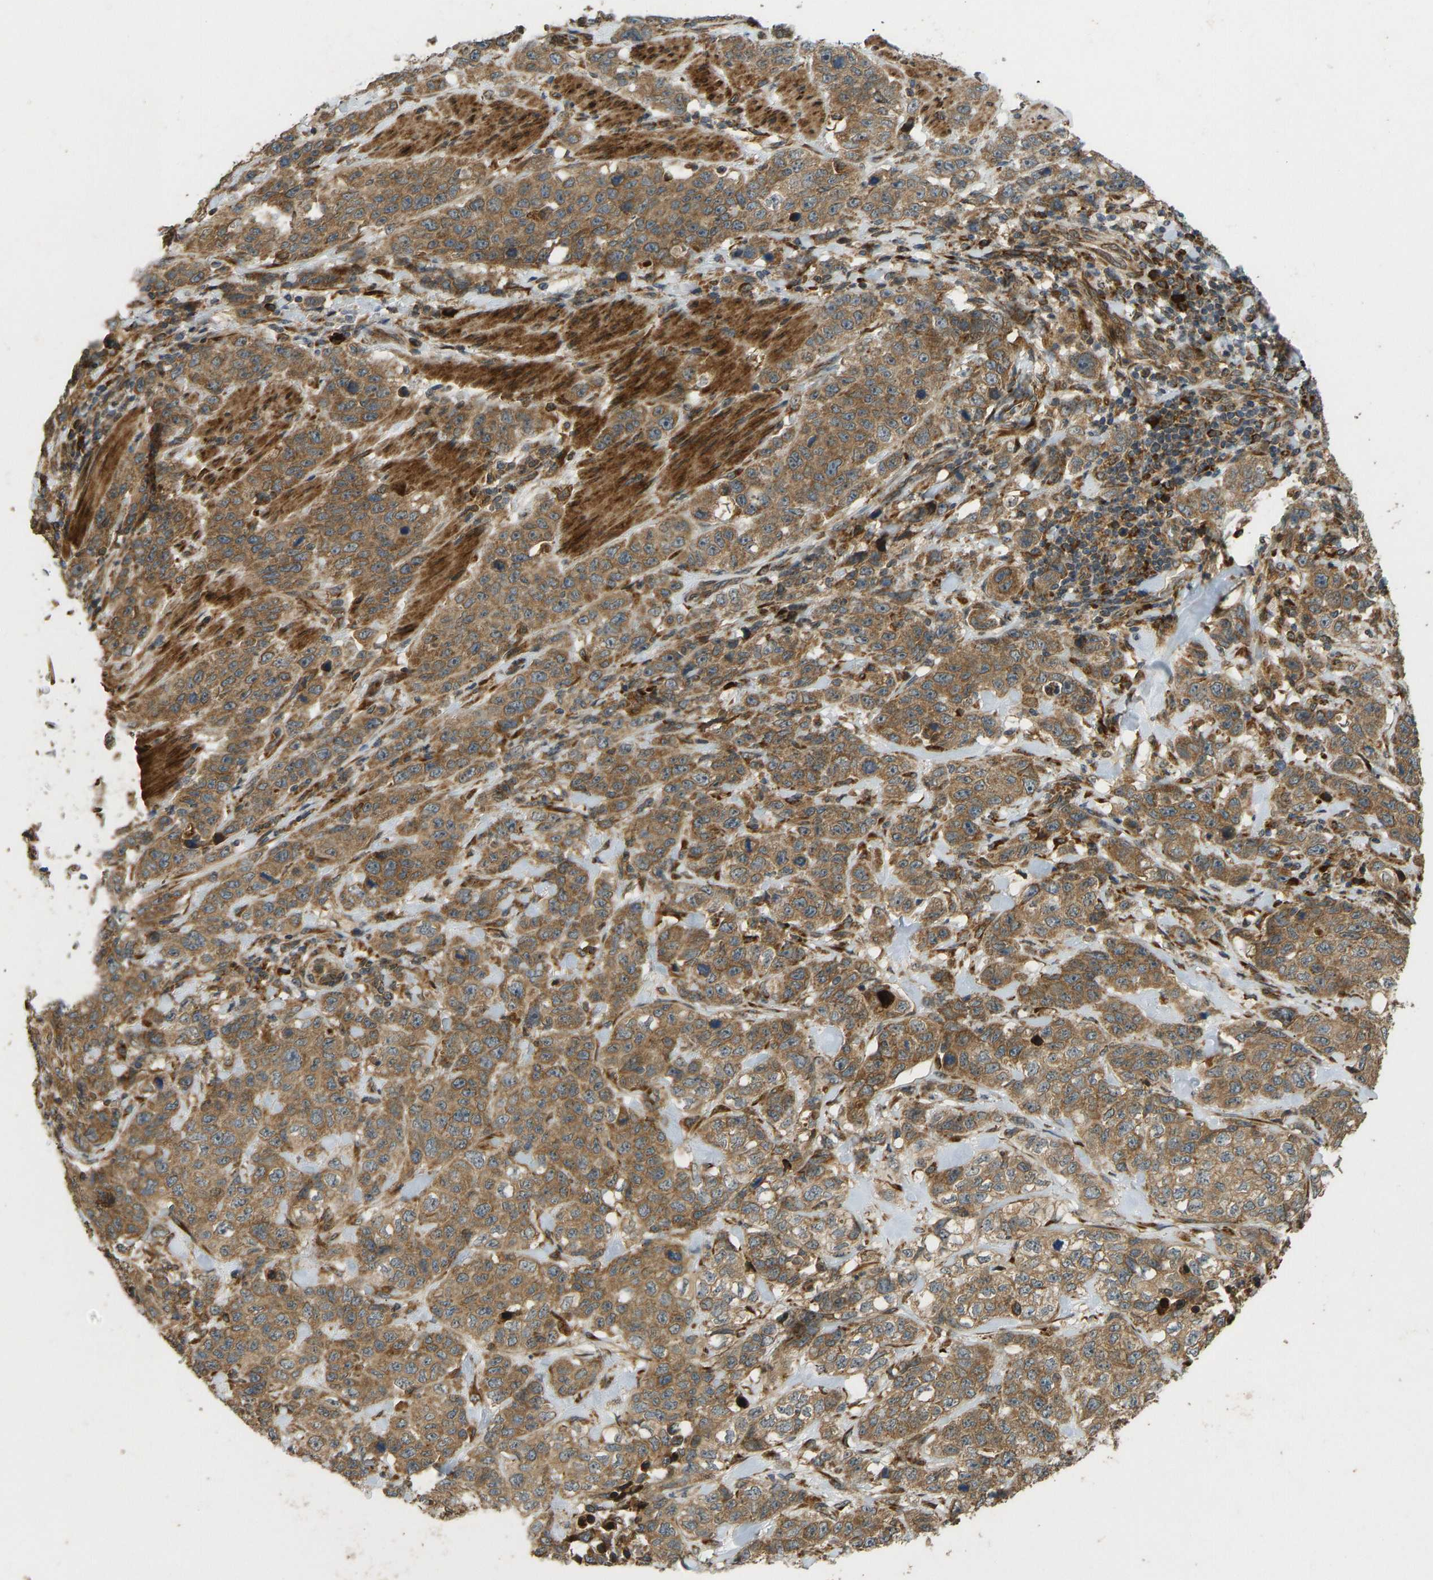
{"staining": {"intensity": "moderate", "quantity": ">75%", "location": "cytoplasmic/membranous"}, "tissue": "stomach cancer", "cell_type": "Tumor cells", "image_type": "cancer", "snomed": [{"axis": "morphology", "description": "Adenocarcinoma, NOS"}, {"axis": "topography", "description": "Stomach"}], "caption": "Human stomach cancer (adenocarcinoma) stained with a brown dye shows moderate cytoplasmic/membranous positive expression in about >75% of tumor cells.", "gene": "RPN2", "patient": {"sex": "male", "age": 48}}